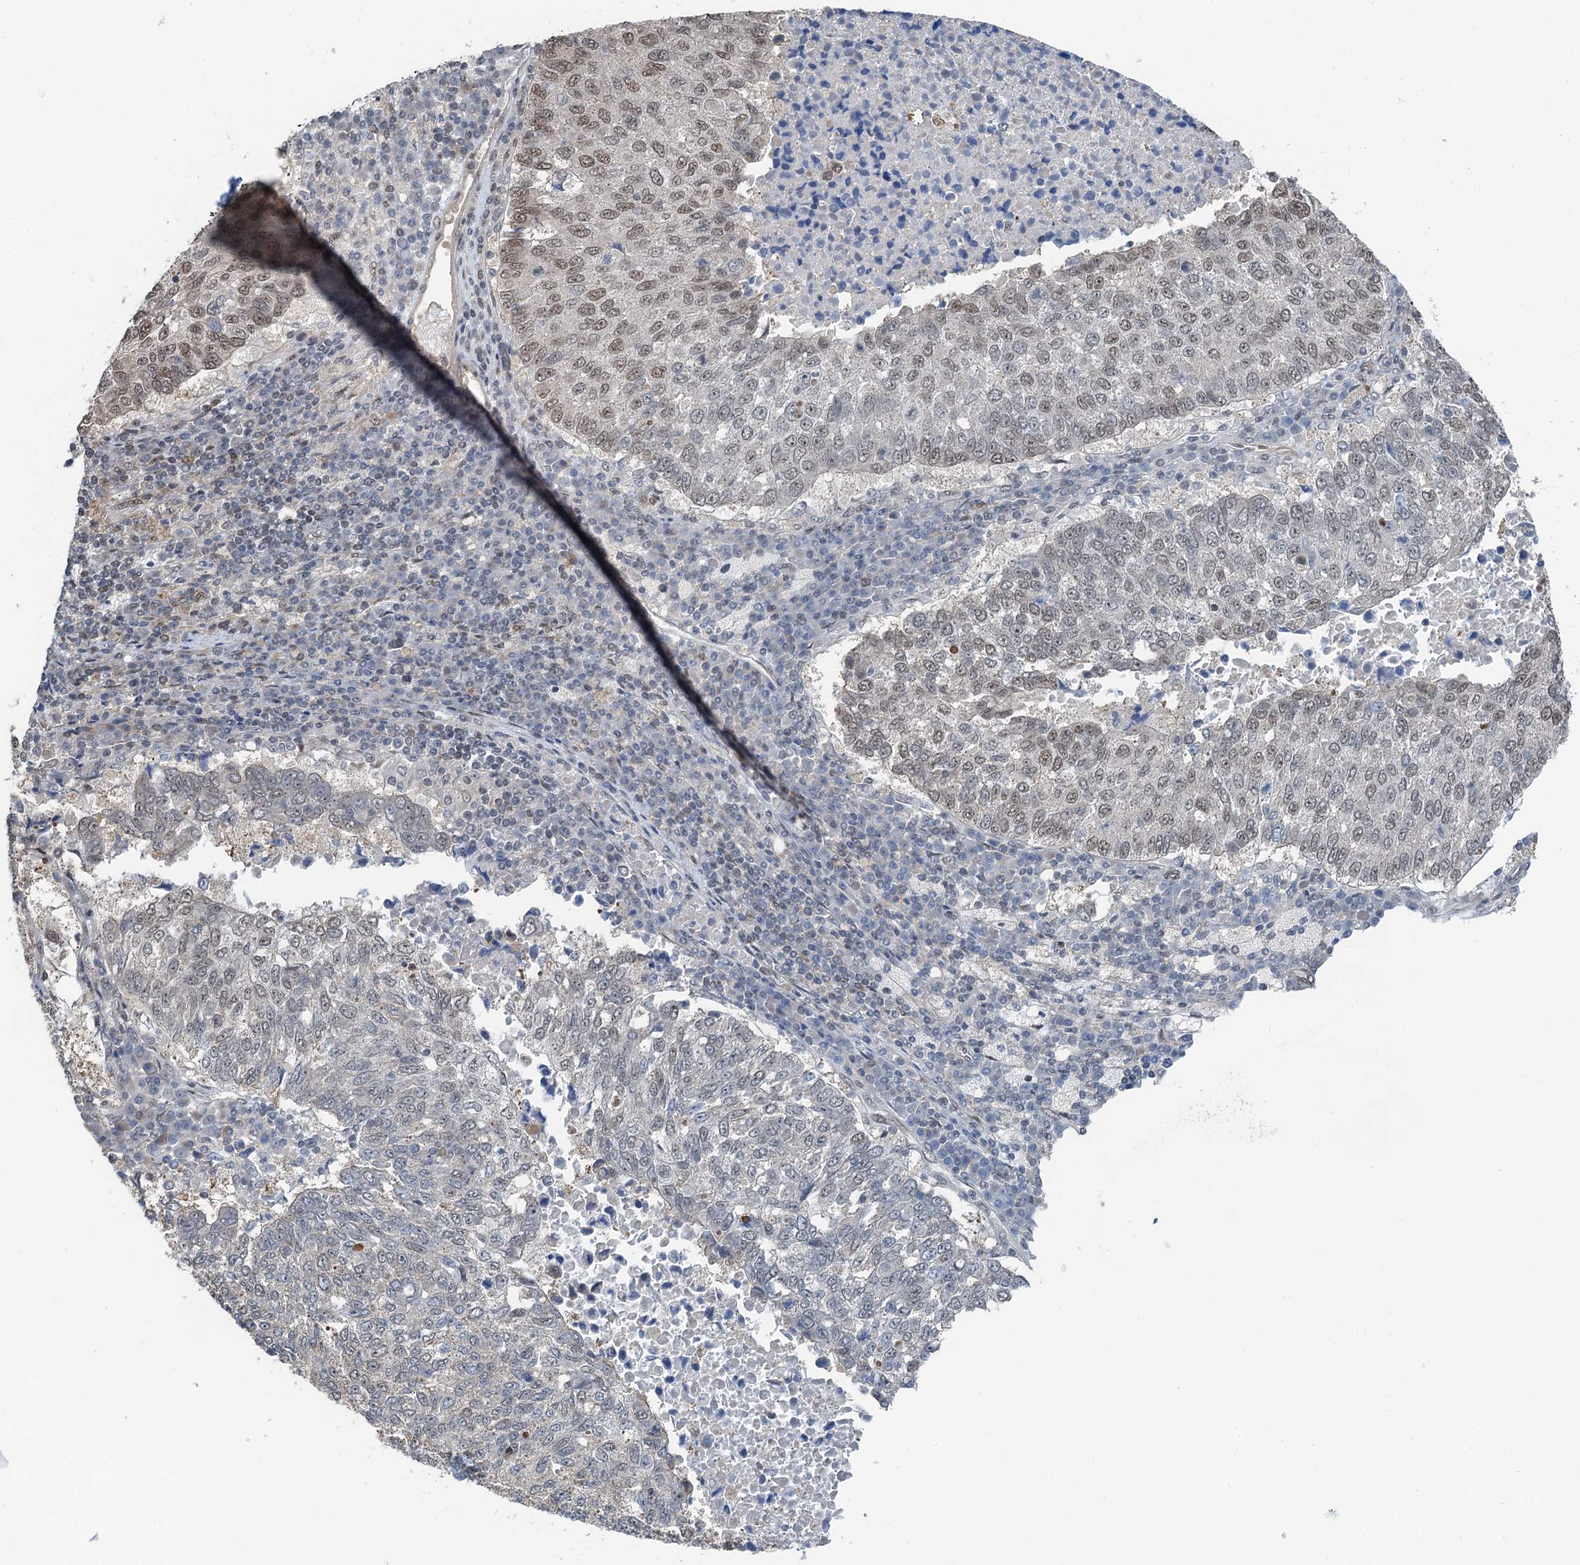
{"staining": {"intensity": "weak", "quantity": "25%-75%", "location": "nuclear"}, "tissue": "lung cancer", "cell_type": "Tumor cells", "image_type": "cancer", "snomed": [{"axis": "morphology", "description": "Adenocarcinoma, NOS"}, {"axis": "topography", "description": "Lung"}], "caption": "Adenocarcinoma (lung) stained with a brown dye displays weak nuclear positive staining in approximately 25%-75% of tumor cells.", "gene": "CFDP1", "patient": {"sex": "male", "age": 49}}